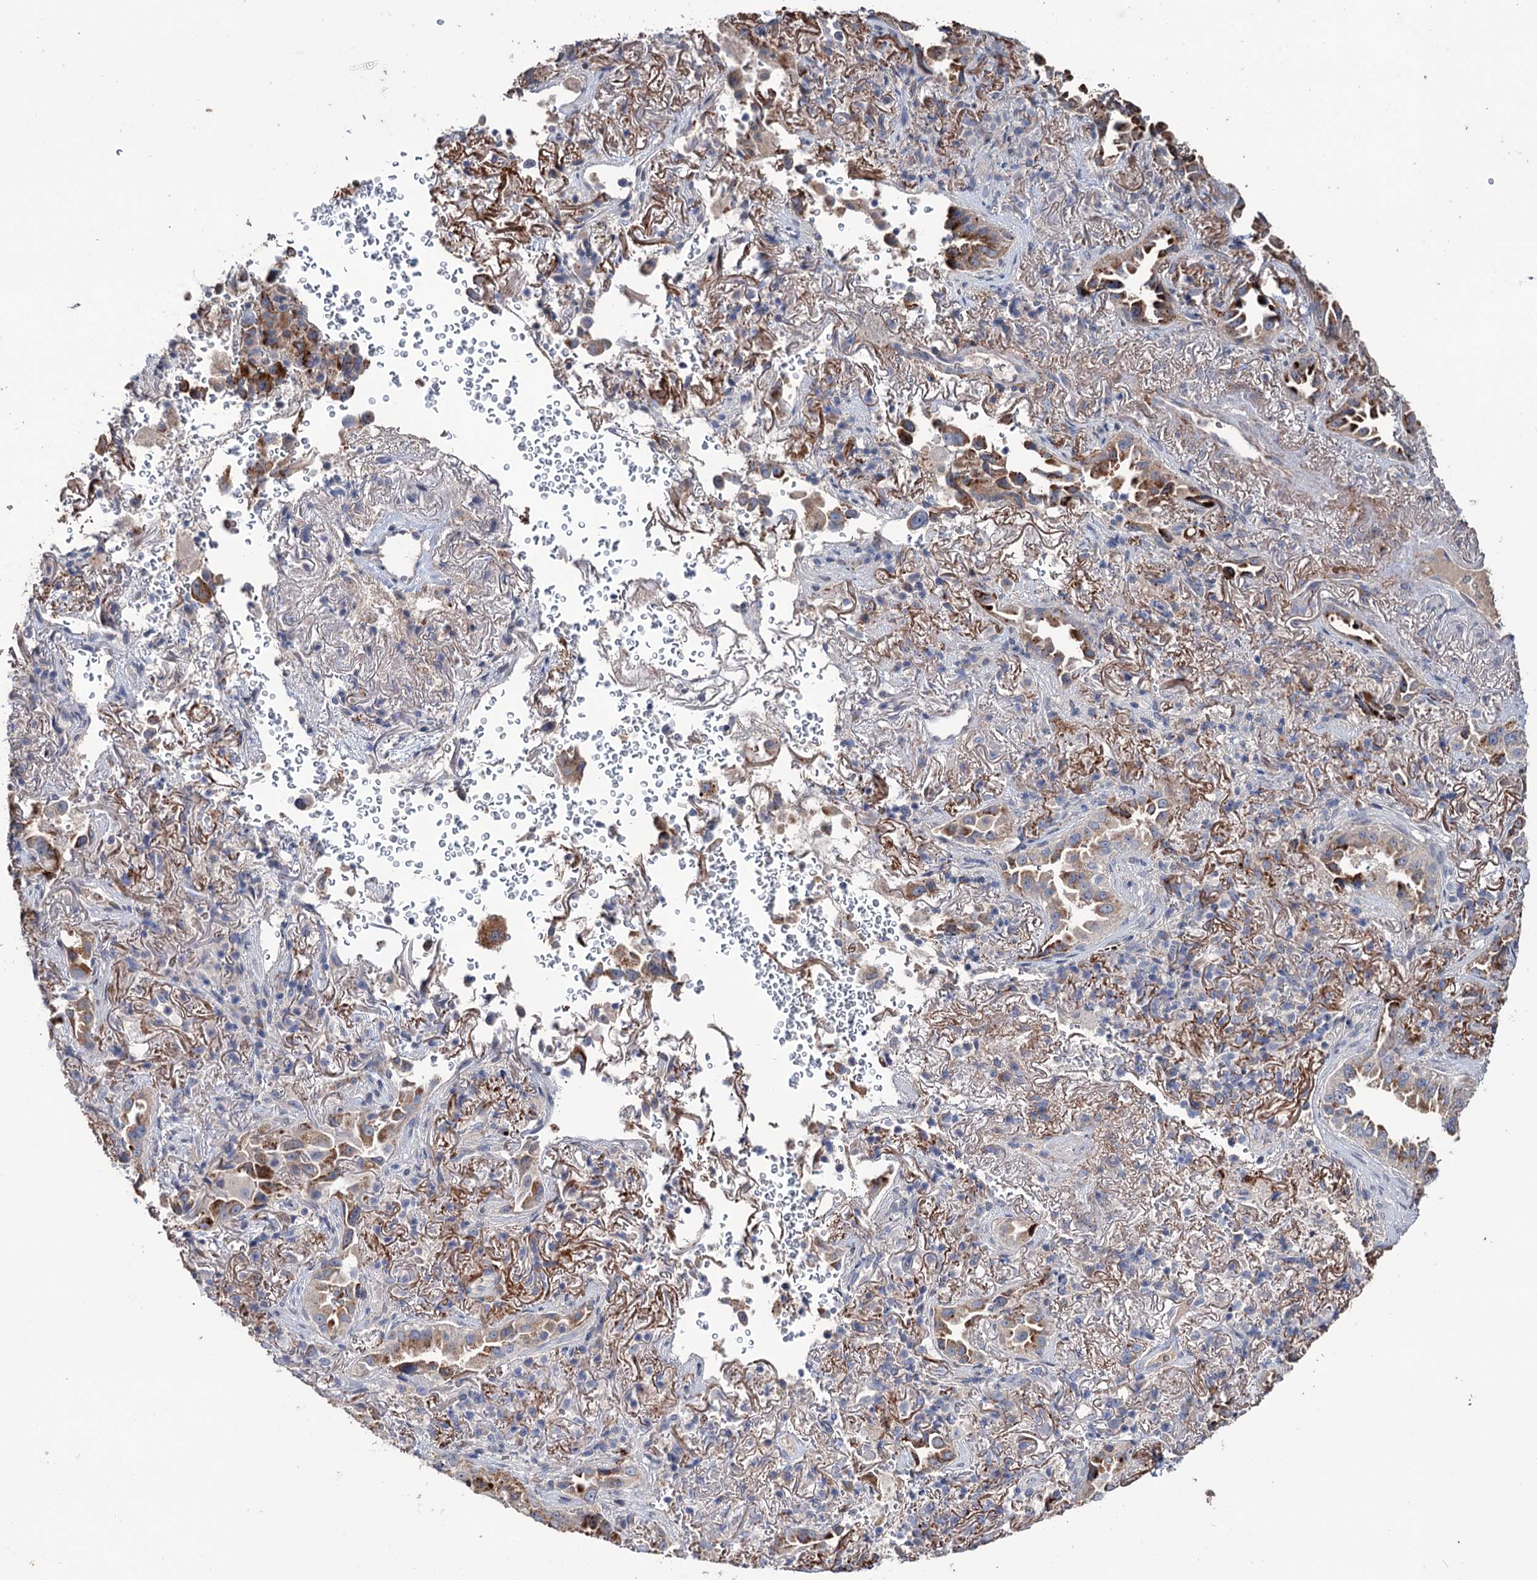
{"staining": {"intensity": "moderate", "quantity": ">75%", "location": "cytoplasmic/membranous"}, "tissue": "lung cancer", "cell_type": "Tumor cells", "image_type": "cancer", "snomed": [{"axis": "morphology", "description": "Adenocarcinoma, NOS"}, {"axis": "topography", "description": "Lung"}], "caption": "The image shows staining of adenocarcinoma (lung), revealing moderate cytoplasmic/membranous protein staining (brown color) within tumor cells.", "gene": "EPB41L5", "patient": {"sex": "female", "age": 69}}